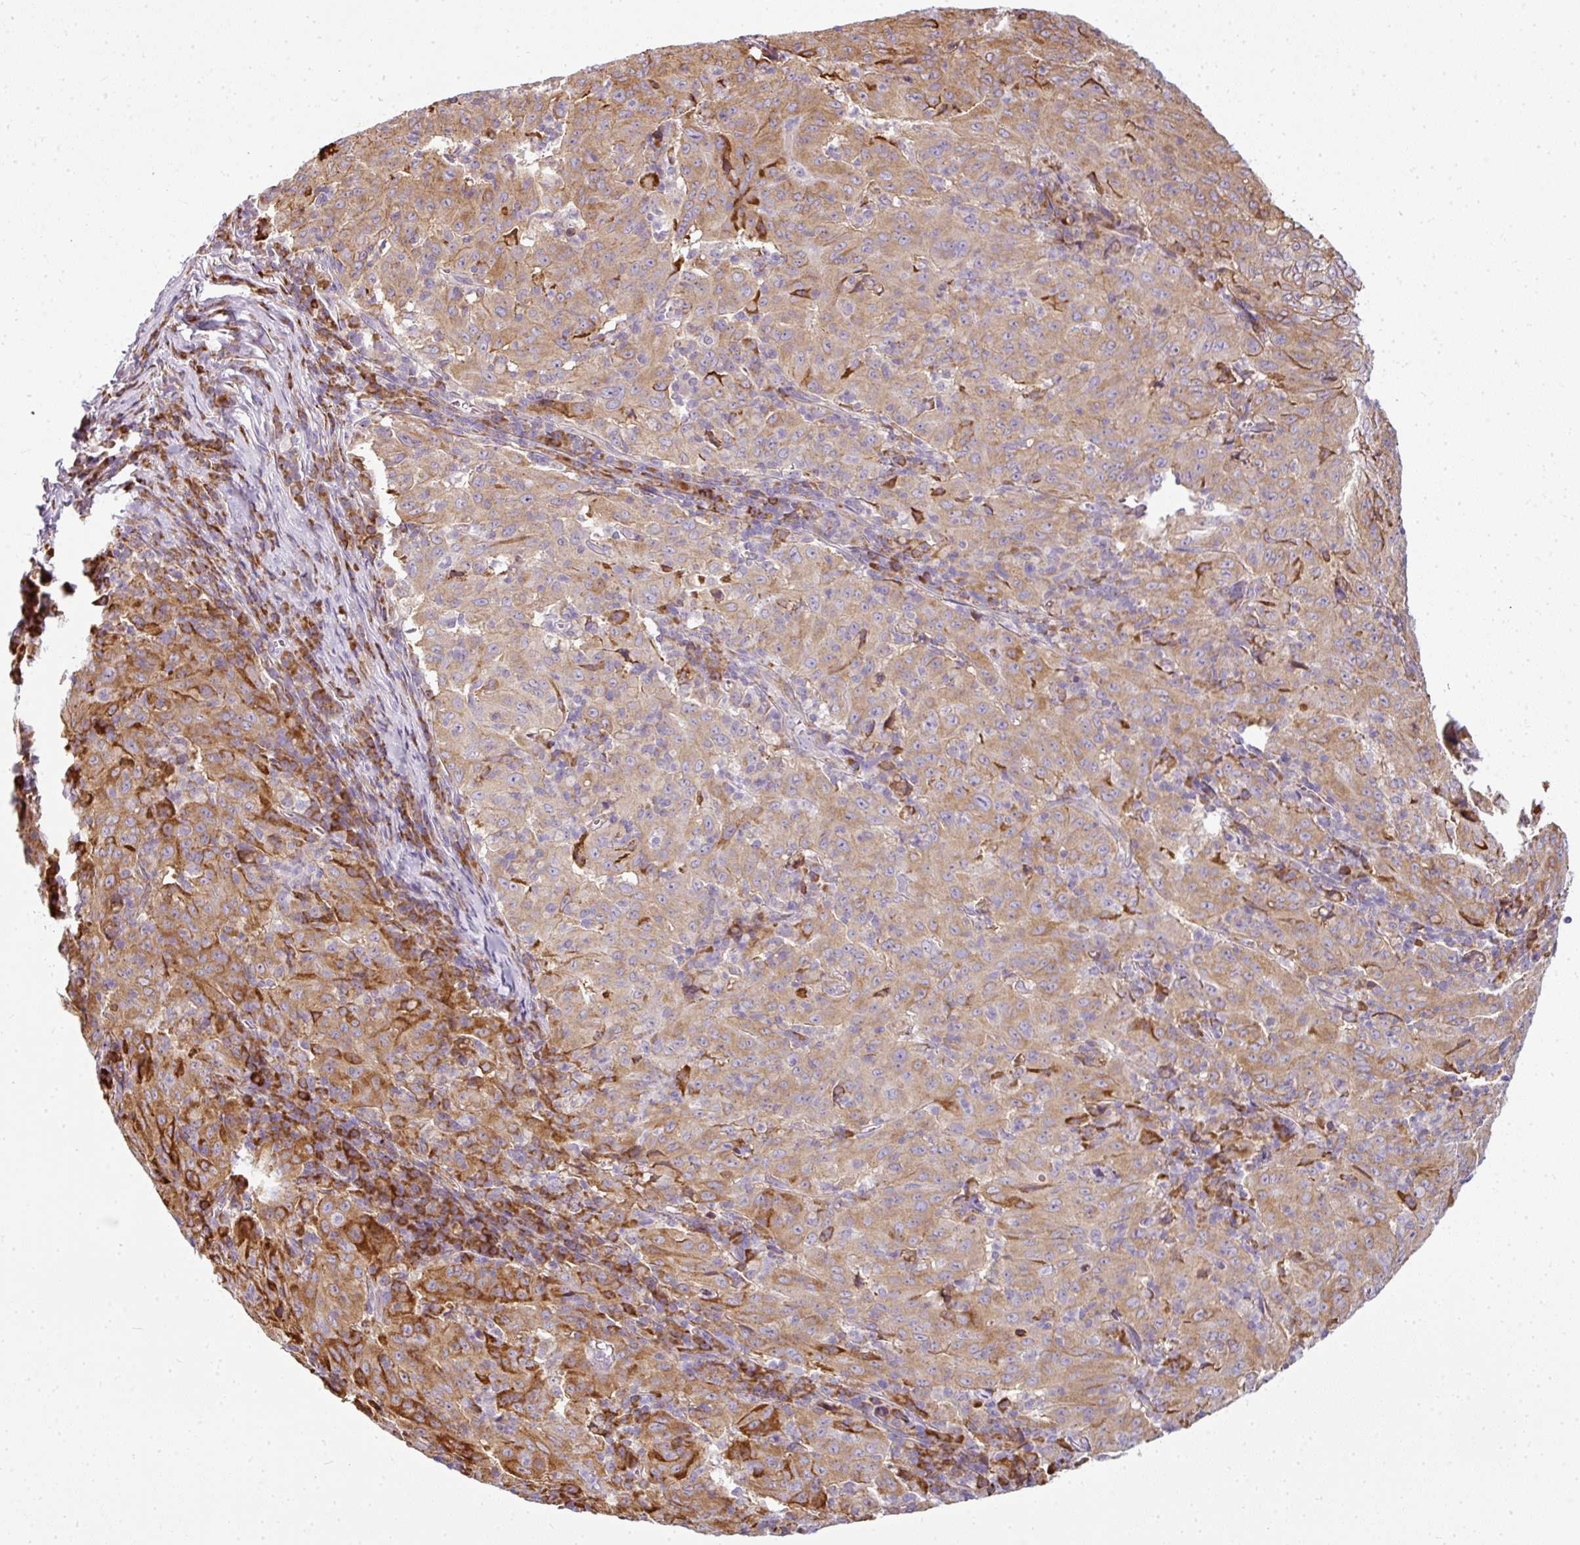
{"staining": {"intensity": "moderate", "quantity": ">75%", "location": "cytoplasmic/membranous"}, "tissue": "pancreatic cancer", "cell_type": "Tumor cells", "image_type": "cancer", "snomed": [{"axis": "morphology", "description": "Adenocarcinoma, NOS"}, {"axis": "topography", "description": "Pancreas"}], "caption": "Immunohistochemistry (IHC) photomicrograph of pancreatic cancer stained for a protein (brown), which shows medium levels of moderate cytoplasmic/membranous positivity in about >75% of tumor cells.", "gene": "ANKRD18A", "patient": {"sex": "male", "age": 63}}